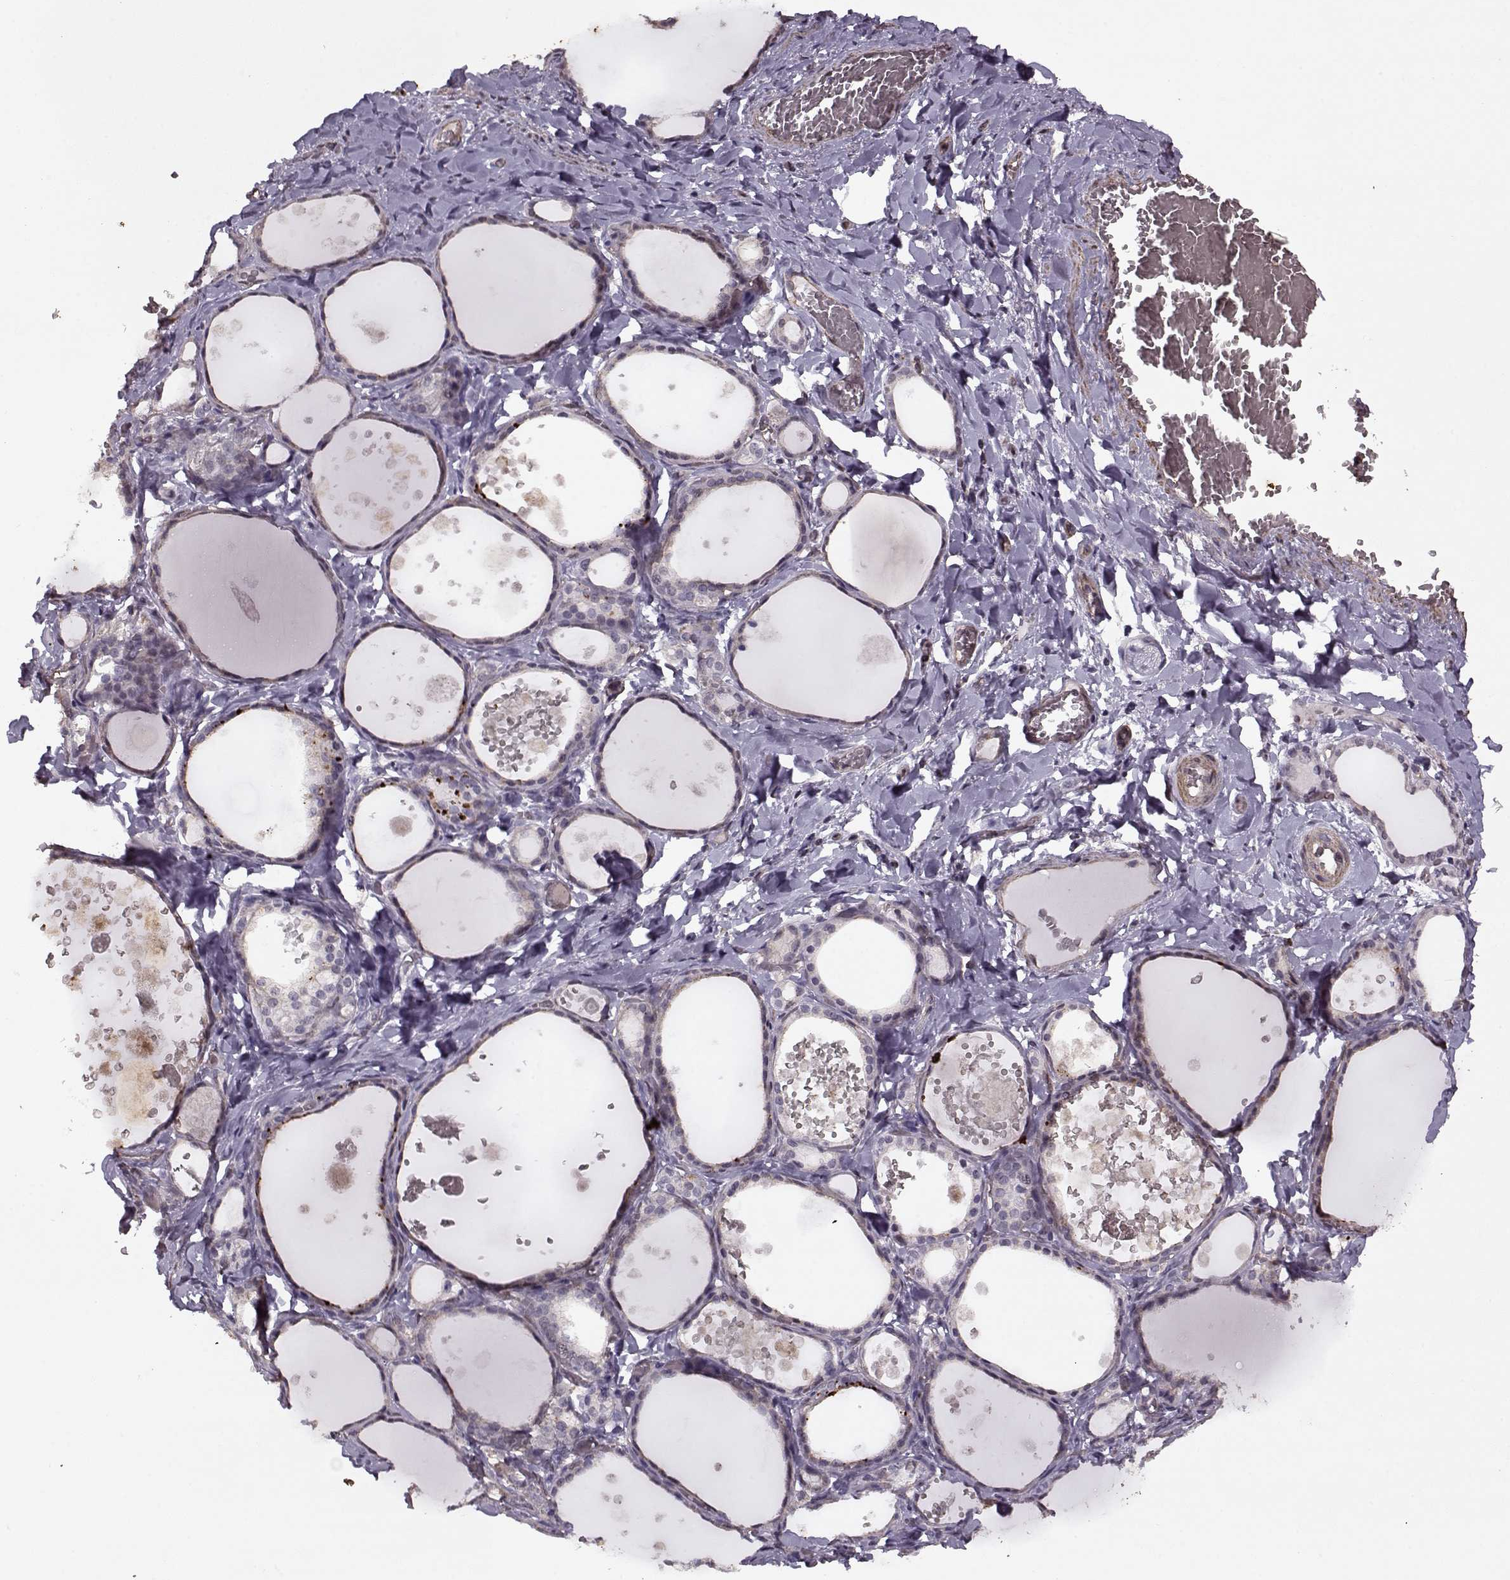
{"staining": {"intensity": "negative", "quantity": "none", "location": "none"}, "tissue": "thyroid gland", "cell_type": "Glandular cells", "image_type": "normal", "snomed": [{"axis": "morphology", "description": "Normal tissue, NOS"}, {"axis": "topography", "description": "Thyroid gland"}], "caption": "This image is of benign thyroid gland stained with immunohistochemistry (IHC) to label a protein in brown with the nuclei are counter-stained blue. There is no positivity in glandular cells.", "gene": "KRT9", "patient": {"sex": "female", "age": 56}}